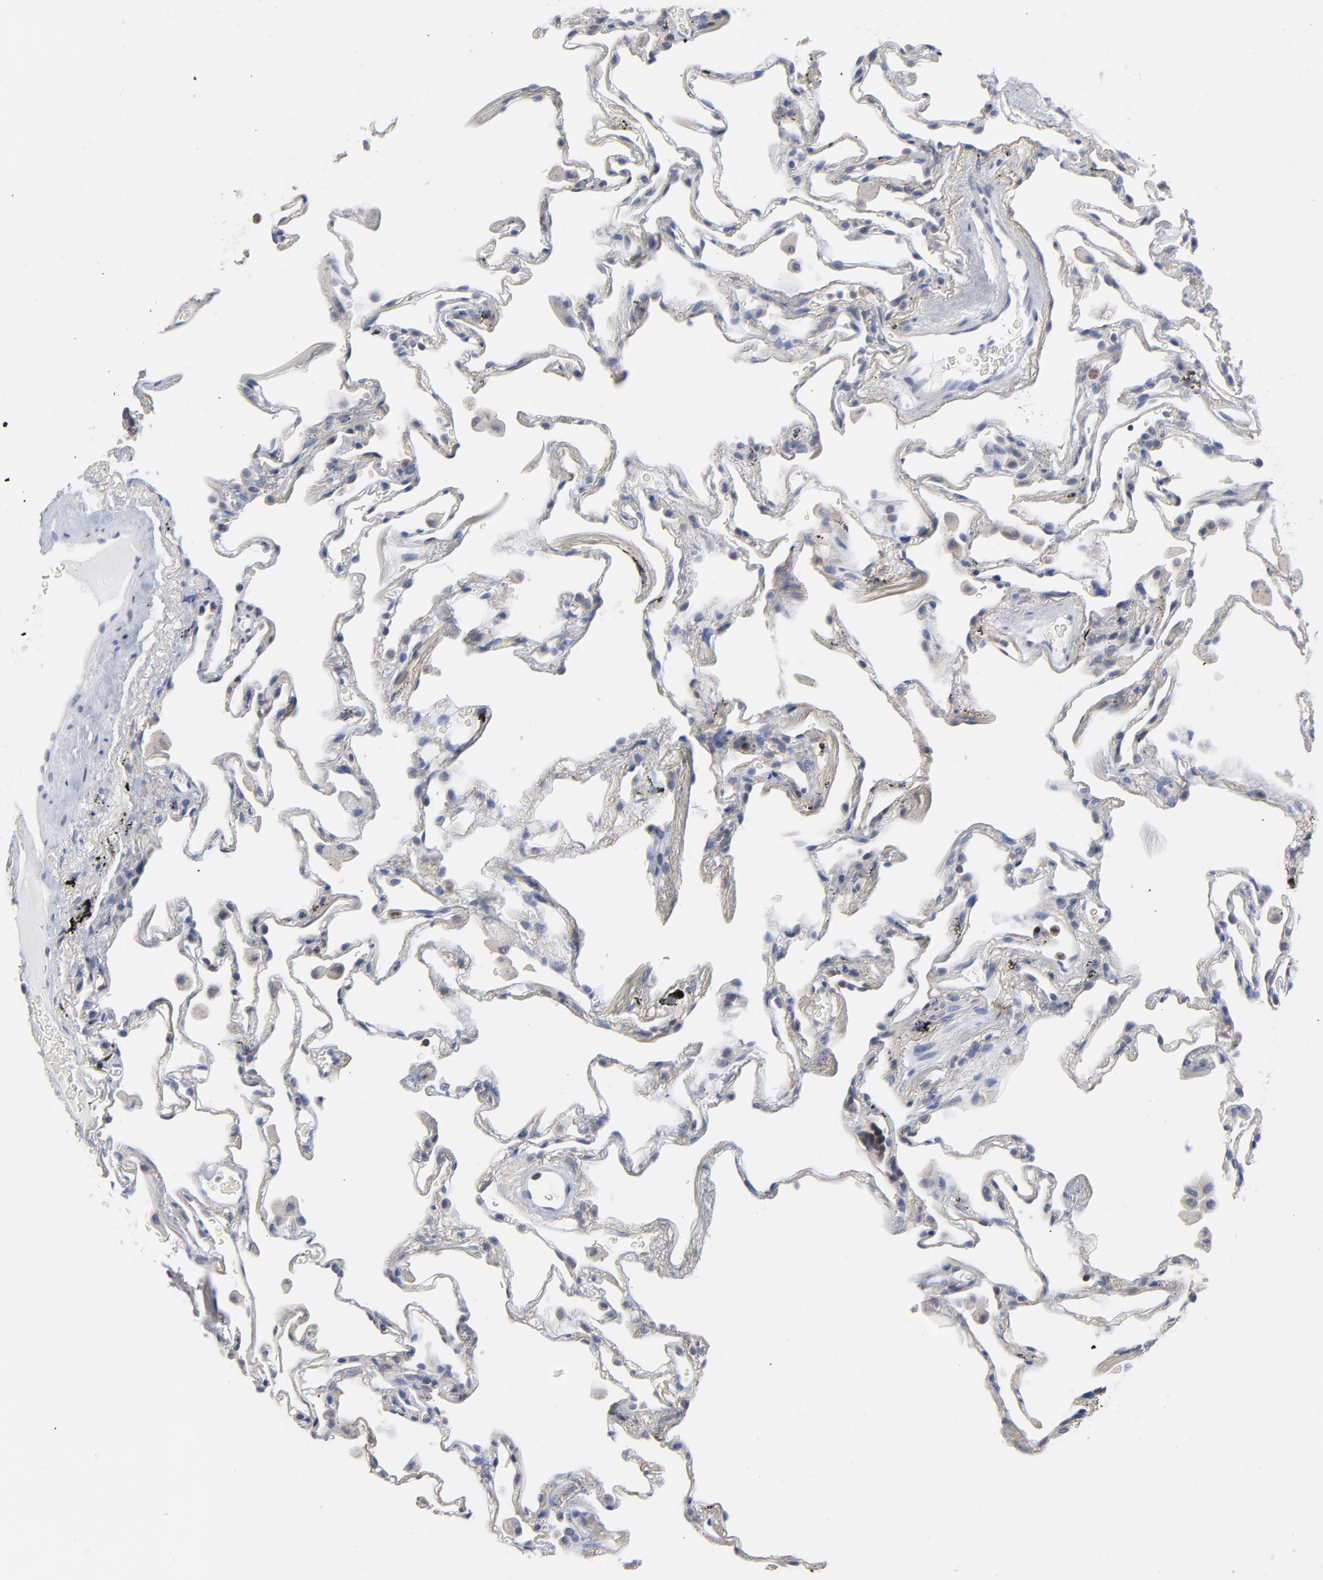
{"staining": {"intensity": "negative", "quantity": "none", "location": "none"}, "tissue": "lung", "cell_type": "Alveolar cells", "image_type": "normal", "snomed": [{"axis": "morphology", "description": "Normal tissue, NOS"}, {"axis": "morphology", "description": "Inflammation, NOS"}, {"axis": "topography", "description": "Lung"}], "caption": "Immunohistochemistry (IHC) micrograph of benign human lung stained for a protein (brown), which reveals no positivity in alveolar cells.", "gene": "CAB39L", "patient": {"sex": "male", "age": 69}}